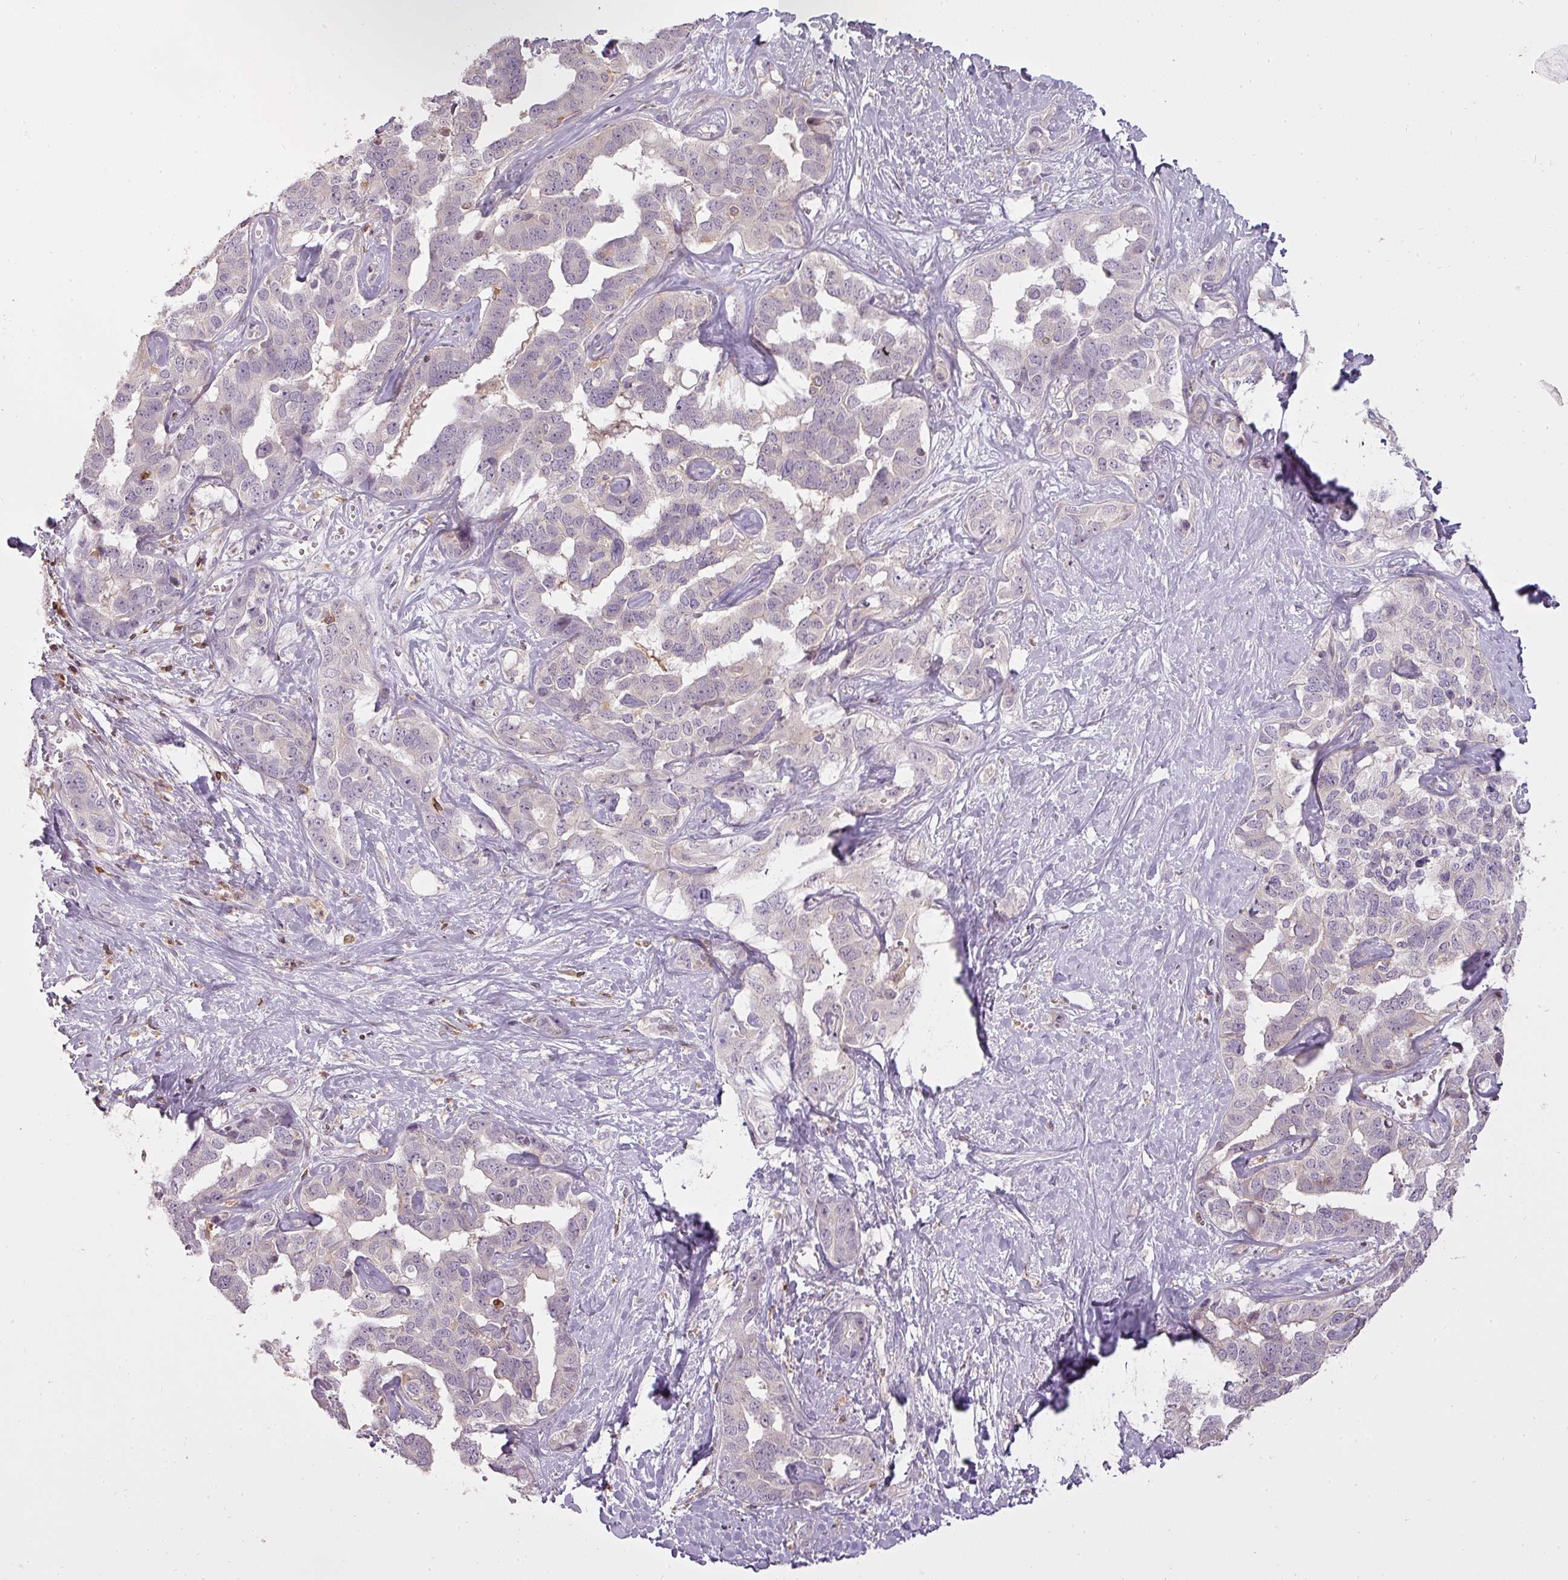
{"staining": {"intensity": "negative", "quantity": "none", "location": "none"}, "tissue": "liver cancer", "cell_type": "Tumor cells", "image_type": "cancer", "snomed": [{"axis": "morphology", "description": "Cholangiocarcinoma"}, {"axis": "topography", "description": "Liver"}], "caption": "This is an immunohistochemistry (IHC) photomicrograph of liver cholangiocarcinoma. There is no expression in tumor cells.", "gene": "STK4", "patient": {"sex": "male", "age": 59}}